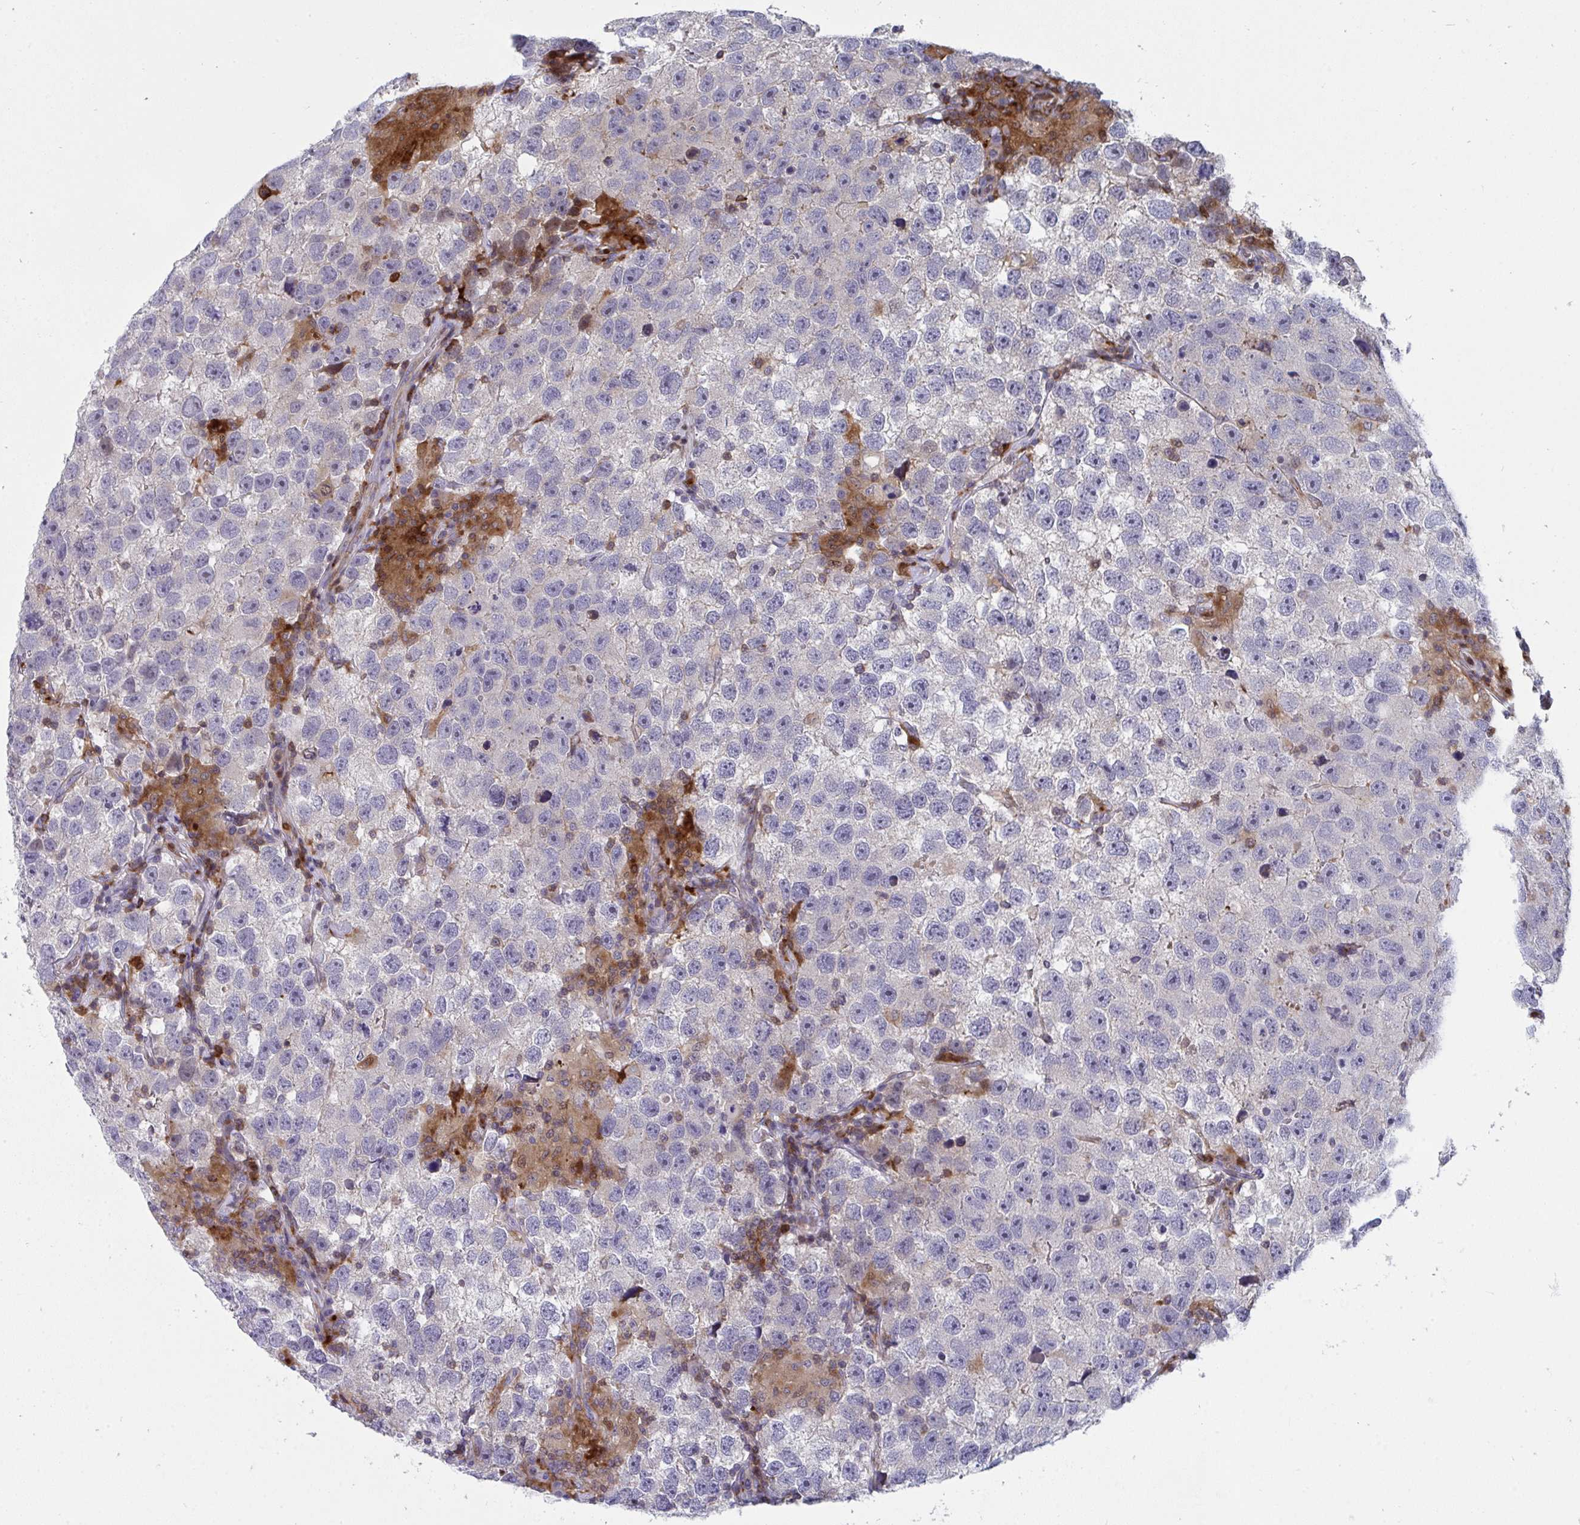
{"staining": {"intensity": "negative", "quantity": "none", "location": "none"}, "tissue": "testis cancer", "cell_type": "Tumor cells", "image_type": "cancer", "snomed": [{"axis": "morphology", "description": "Seminoma, NOS"}, {"axis": "topography", "description": "Testis"}], "caption": "Immunohistochemistry (IHC) of testis cancer exhibits no staining in tumor cells.", "gene": "AOC2", "patient": {"sex": "male", "age": 26}}